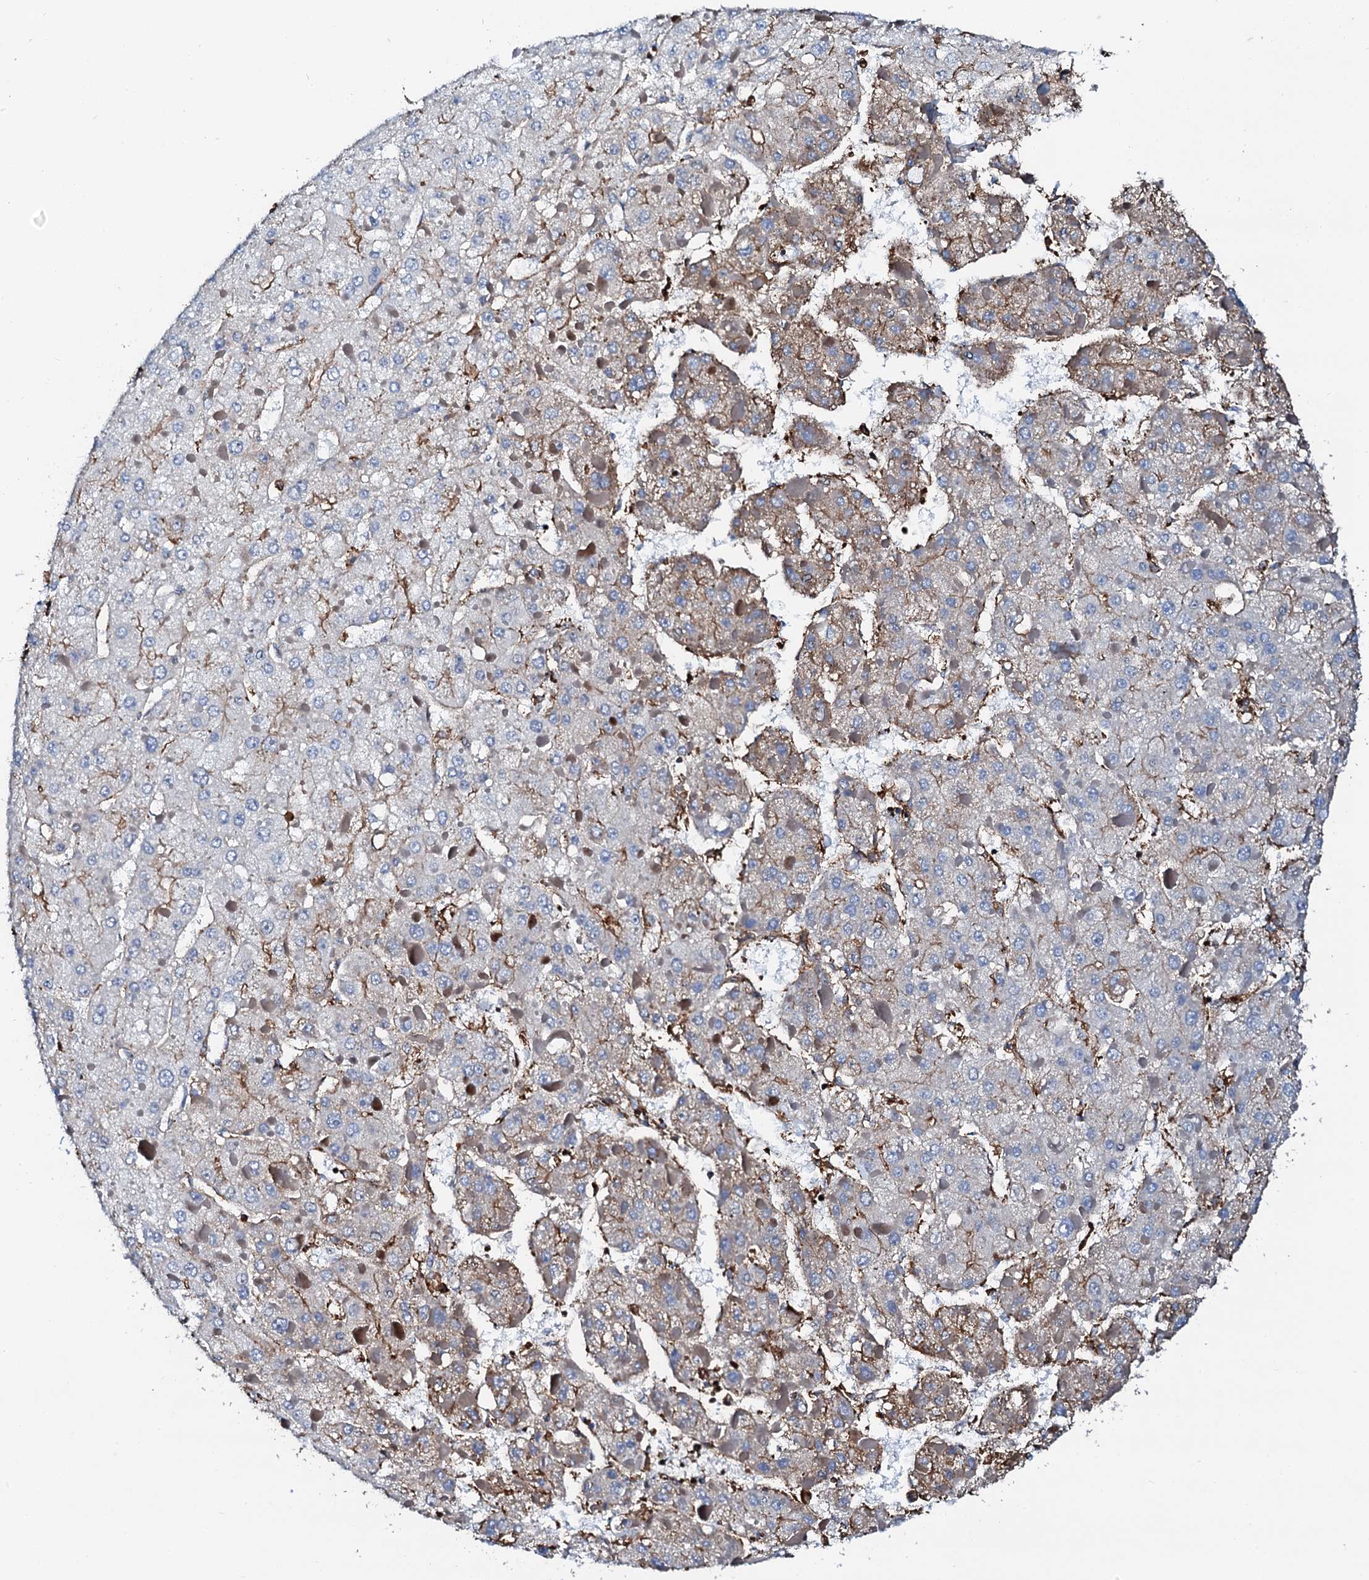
{"staining": {"intensity": "weak", "quantity": "25%-75%", "location": "cytoplasmic/membranous"}, "tissue": "liver cancer", "cell_type": "Tumor cells", "image_type": "cancer", "snomed": [{"axis": "morphology", "description": "Carcinoma, Hepatocellular, NOS"}, {"axis": "topography", "description": "Liver"}], "caption": "Approximately 25%-75% of tumor cells in human liver cancer (hepatocellular carcinoma) display weak cytoplasmic/membranous protein staining as visualized by brown immunohistochemical staining.", "gene": "INTS10", "patient": {"sex": "female", "age": 73}}